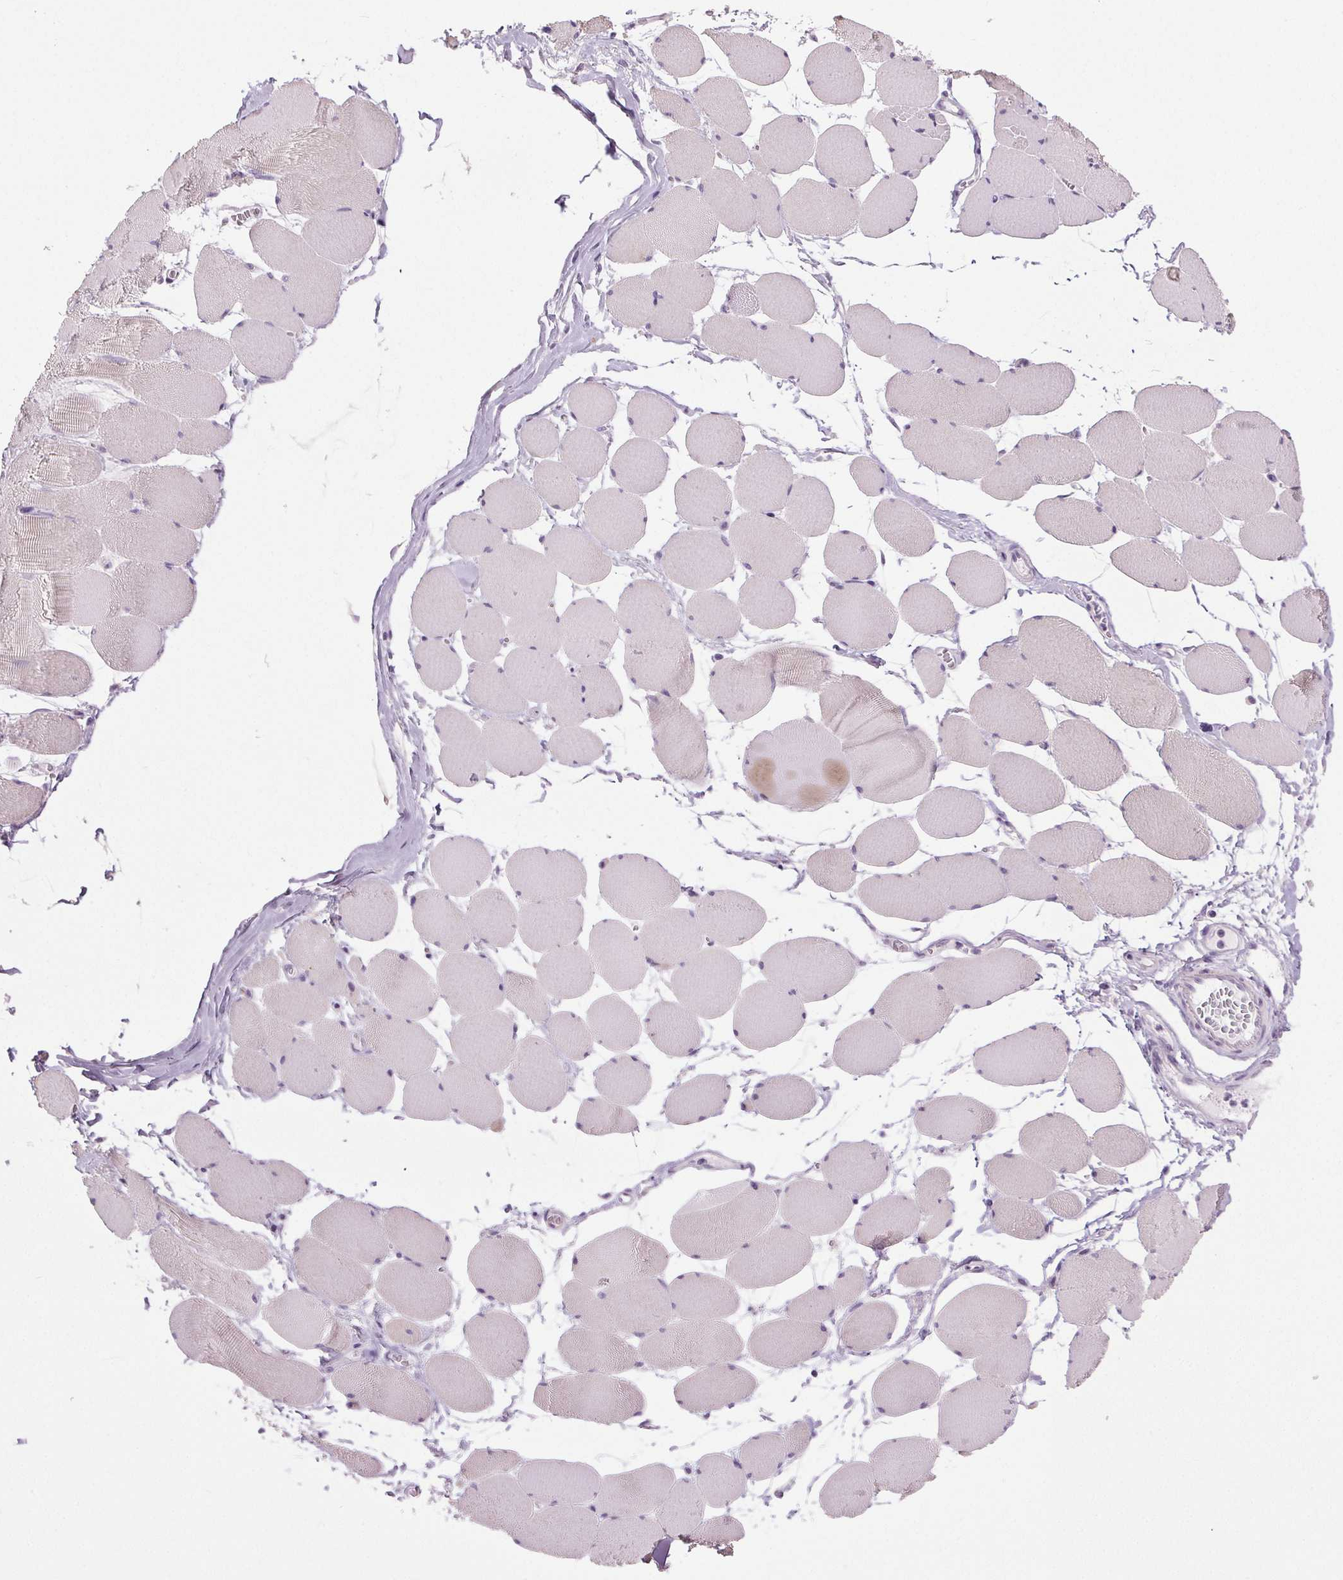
{"staining": {"intensity": "negative", "quantity": "none", "location": "none"}, "tissue": "skeletal muscle", "cell_type": "Myocytes", "image_type": "normal", "snomed": [{"axis": "morphology", "description": "Normal tissue, NOS"}, {"axis": "topography", "description": "Skeletal muscle"}], "caption": "Myocytes are negative for protein expression in unremarkable human skeletal muscle. (DAB IHC with hematoxylin counter stain).", "gene": "MISP", "patient": {"sex": "female", "age": 75}}